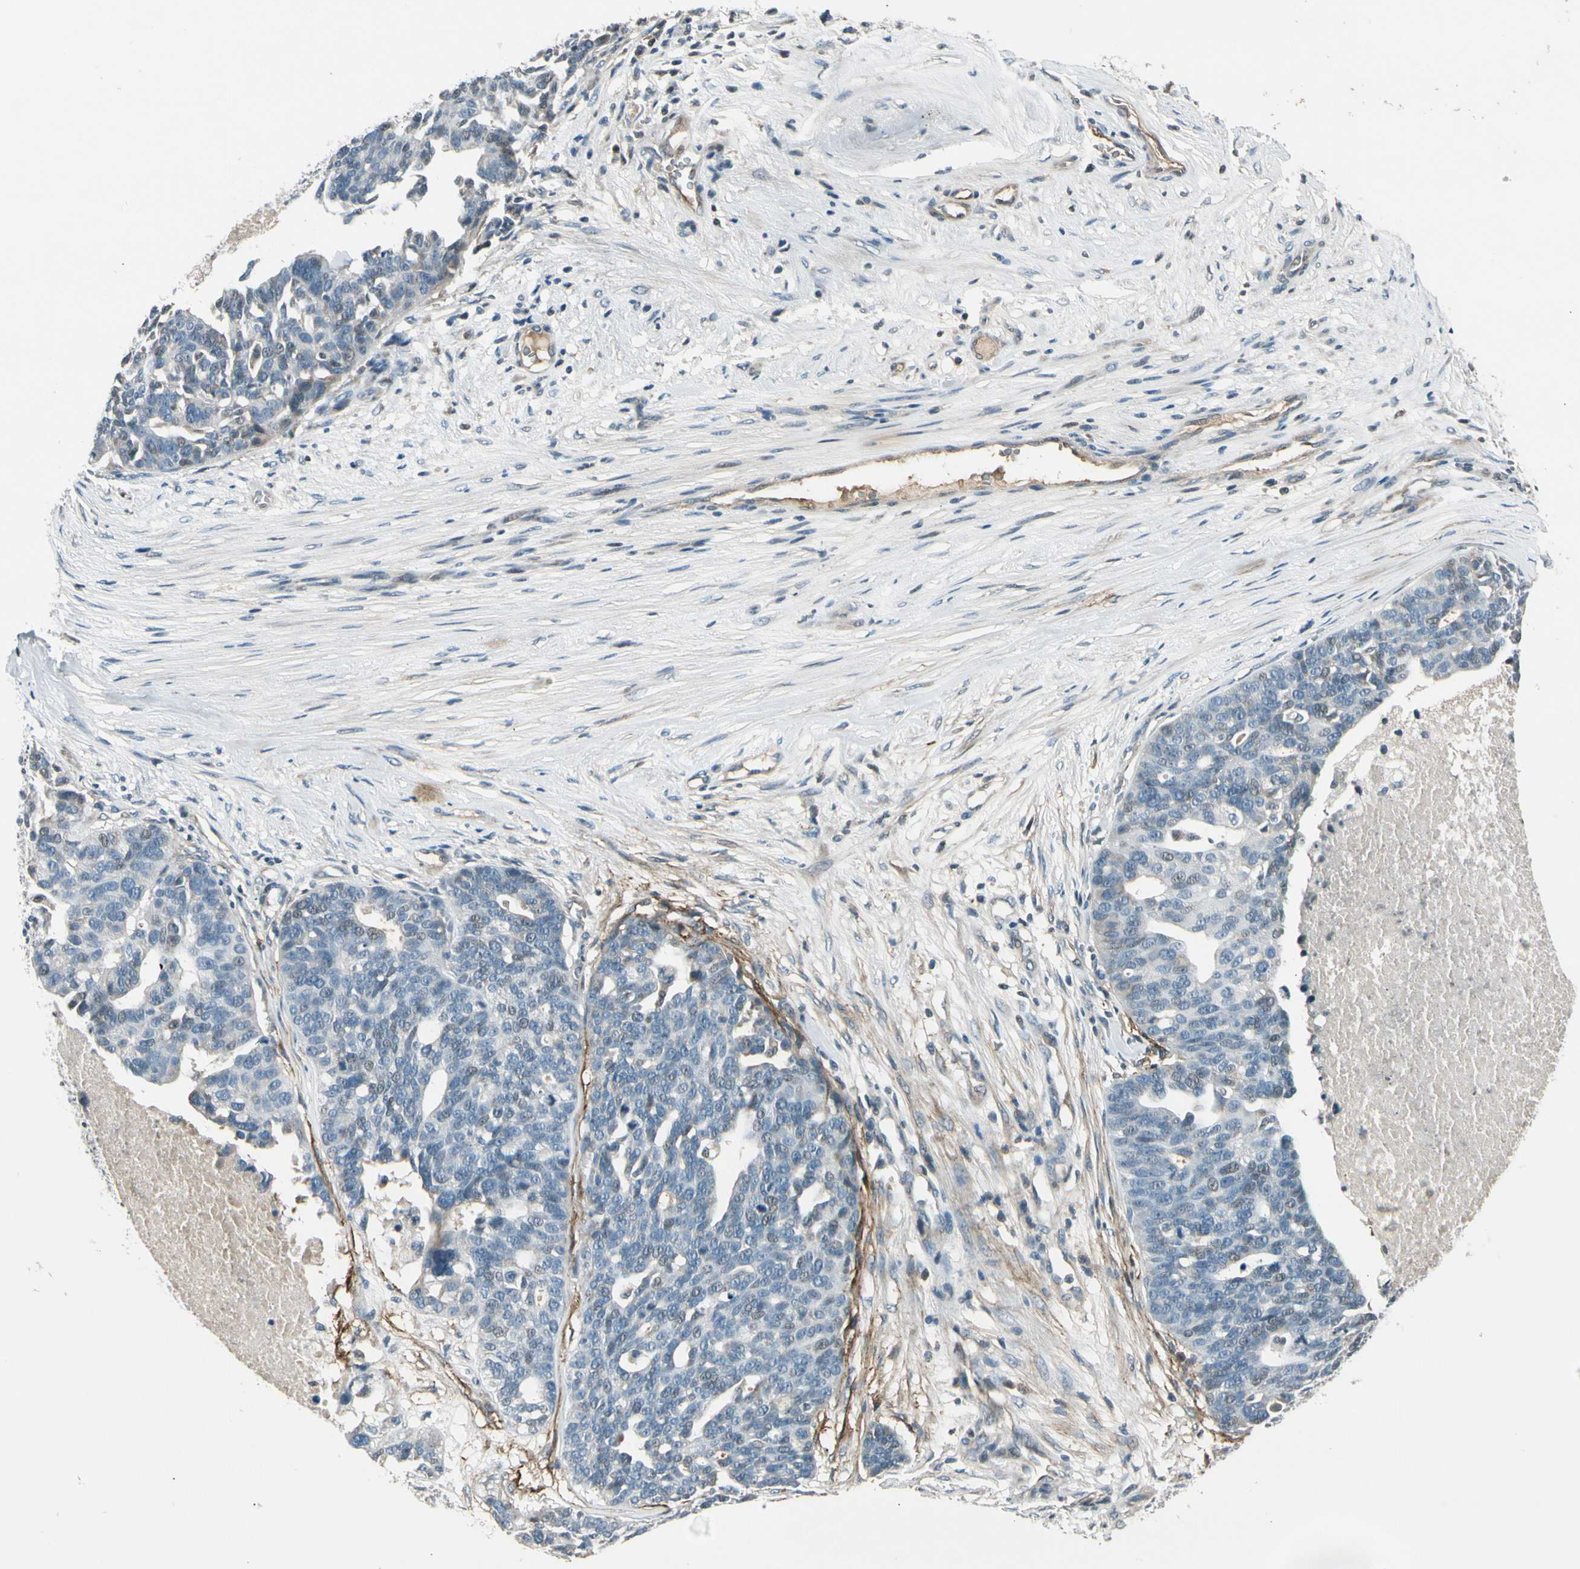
{"staining": {"intensity": "negative", "quantity": "none", "location": "none"}, "tissue": "ovarian cancer", "cell_type": "Tumor cells", "image_type": "cancer", "snomed": [{"axis": "morphology", "description": "Cystadenocarcinoma, serous, NOS"}, {"axis": "topography", "description": "Ovary"}], "caption": "This is an immunohistochemistry (IHC) micrograph of human ovarian cancer. There is no expression in tumor cells.", "gene": "PDPN", "patient": {"sex": "female", "age": 59}}